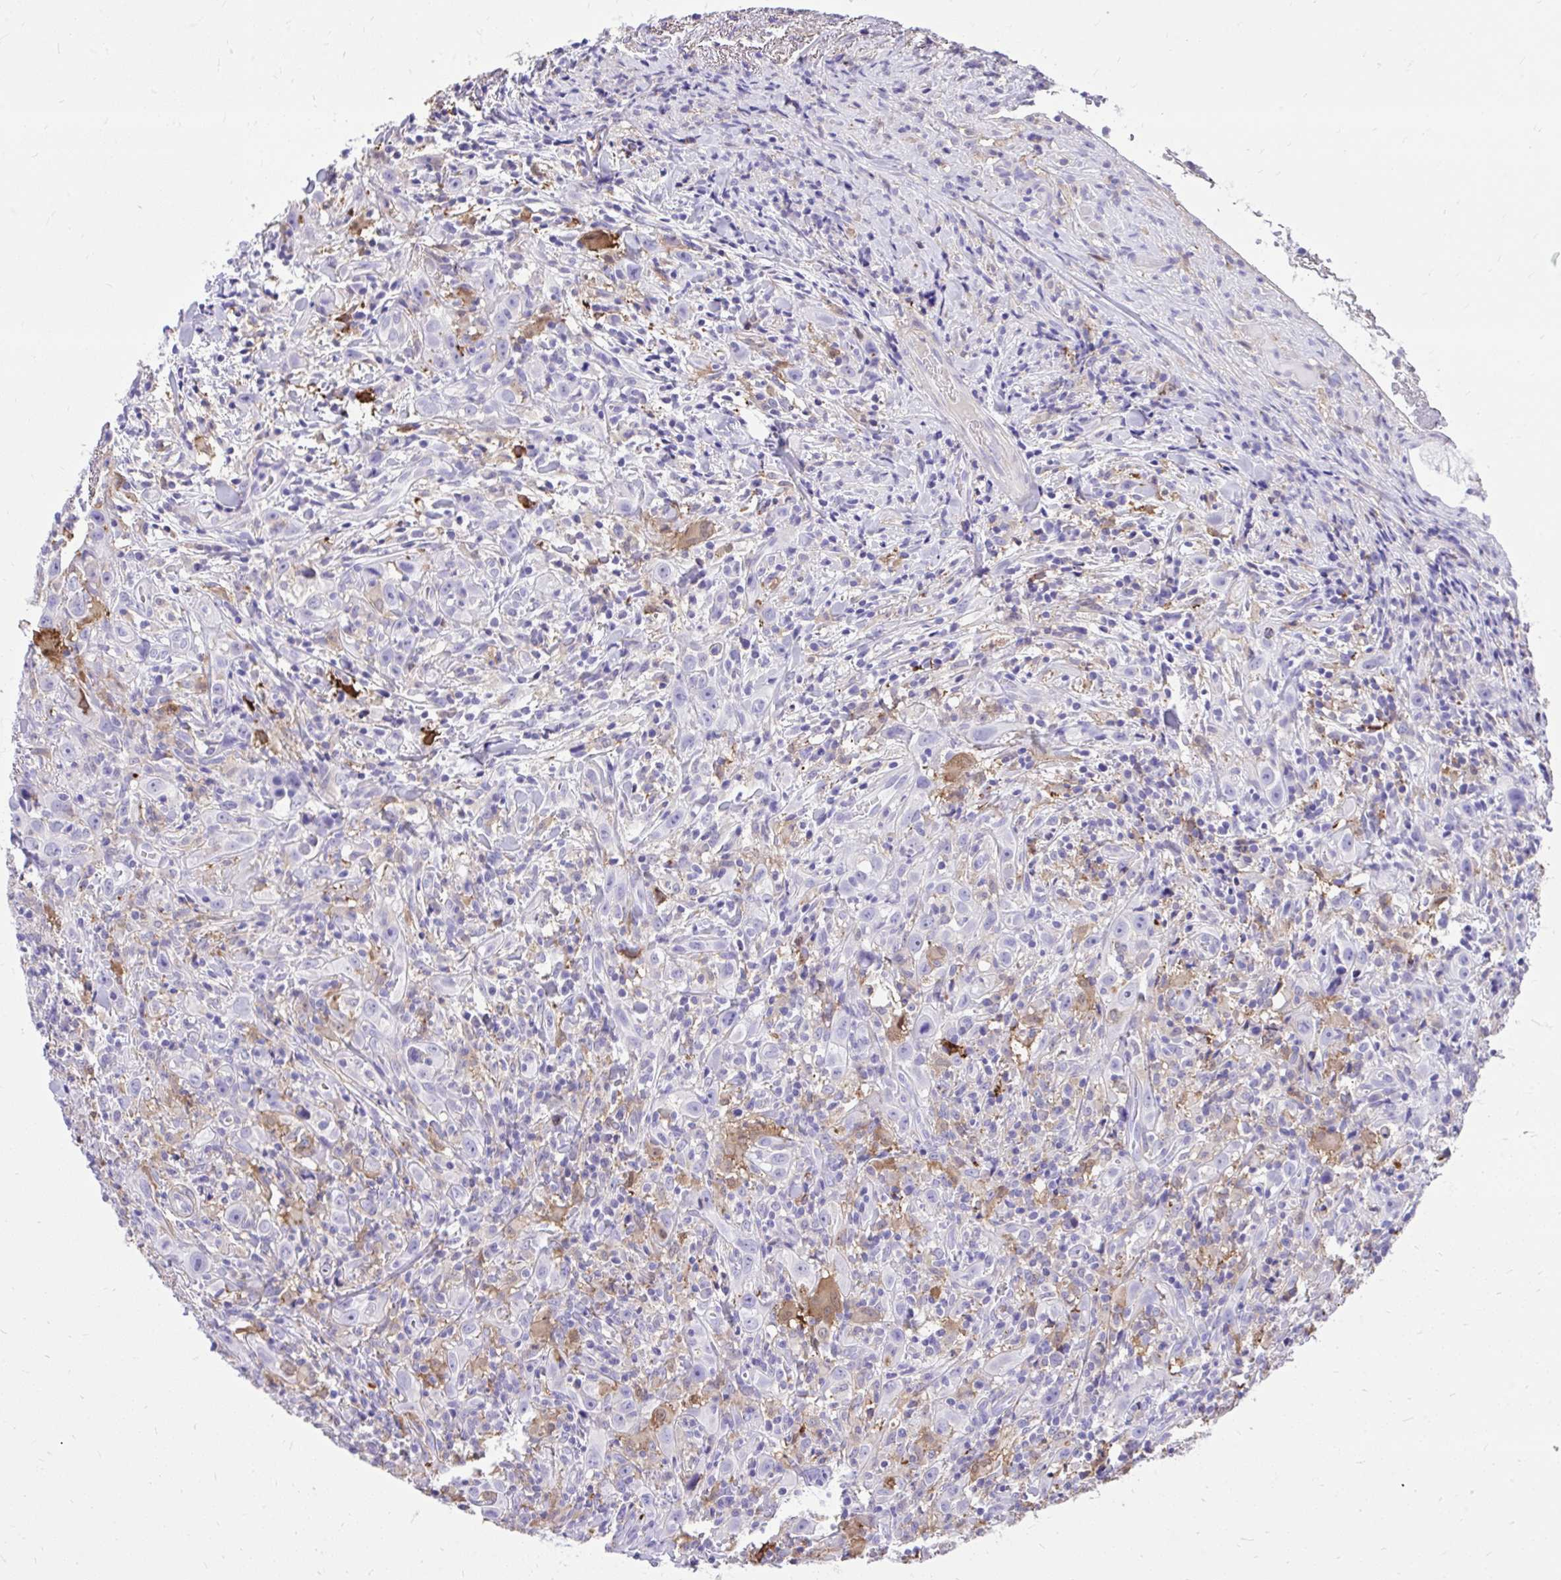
{"staining": {"intensity": "negative", "quantity": "none", "location": "none"}, "tissue": "head and neck cancer", "cell_type": "Tumor cells", "image_type": "cancer", "snomed": [{"axis": "morphology", "description": "Squamous cell carcinoma, NOS"}, {"axis": "topography", "description": "Head-Neck"}], "caption": "This is an immunohistochemistry (IHC) photomicrograph of human head and neck cancer (squamous cell carcinoma). There is no expression in tumor cells.", "gene": "TLR7", "patient": {"sex": "female", "age": 95}}